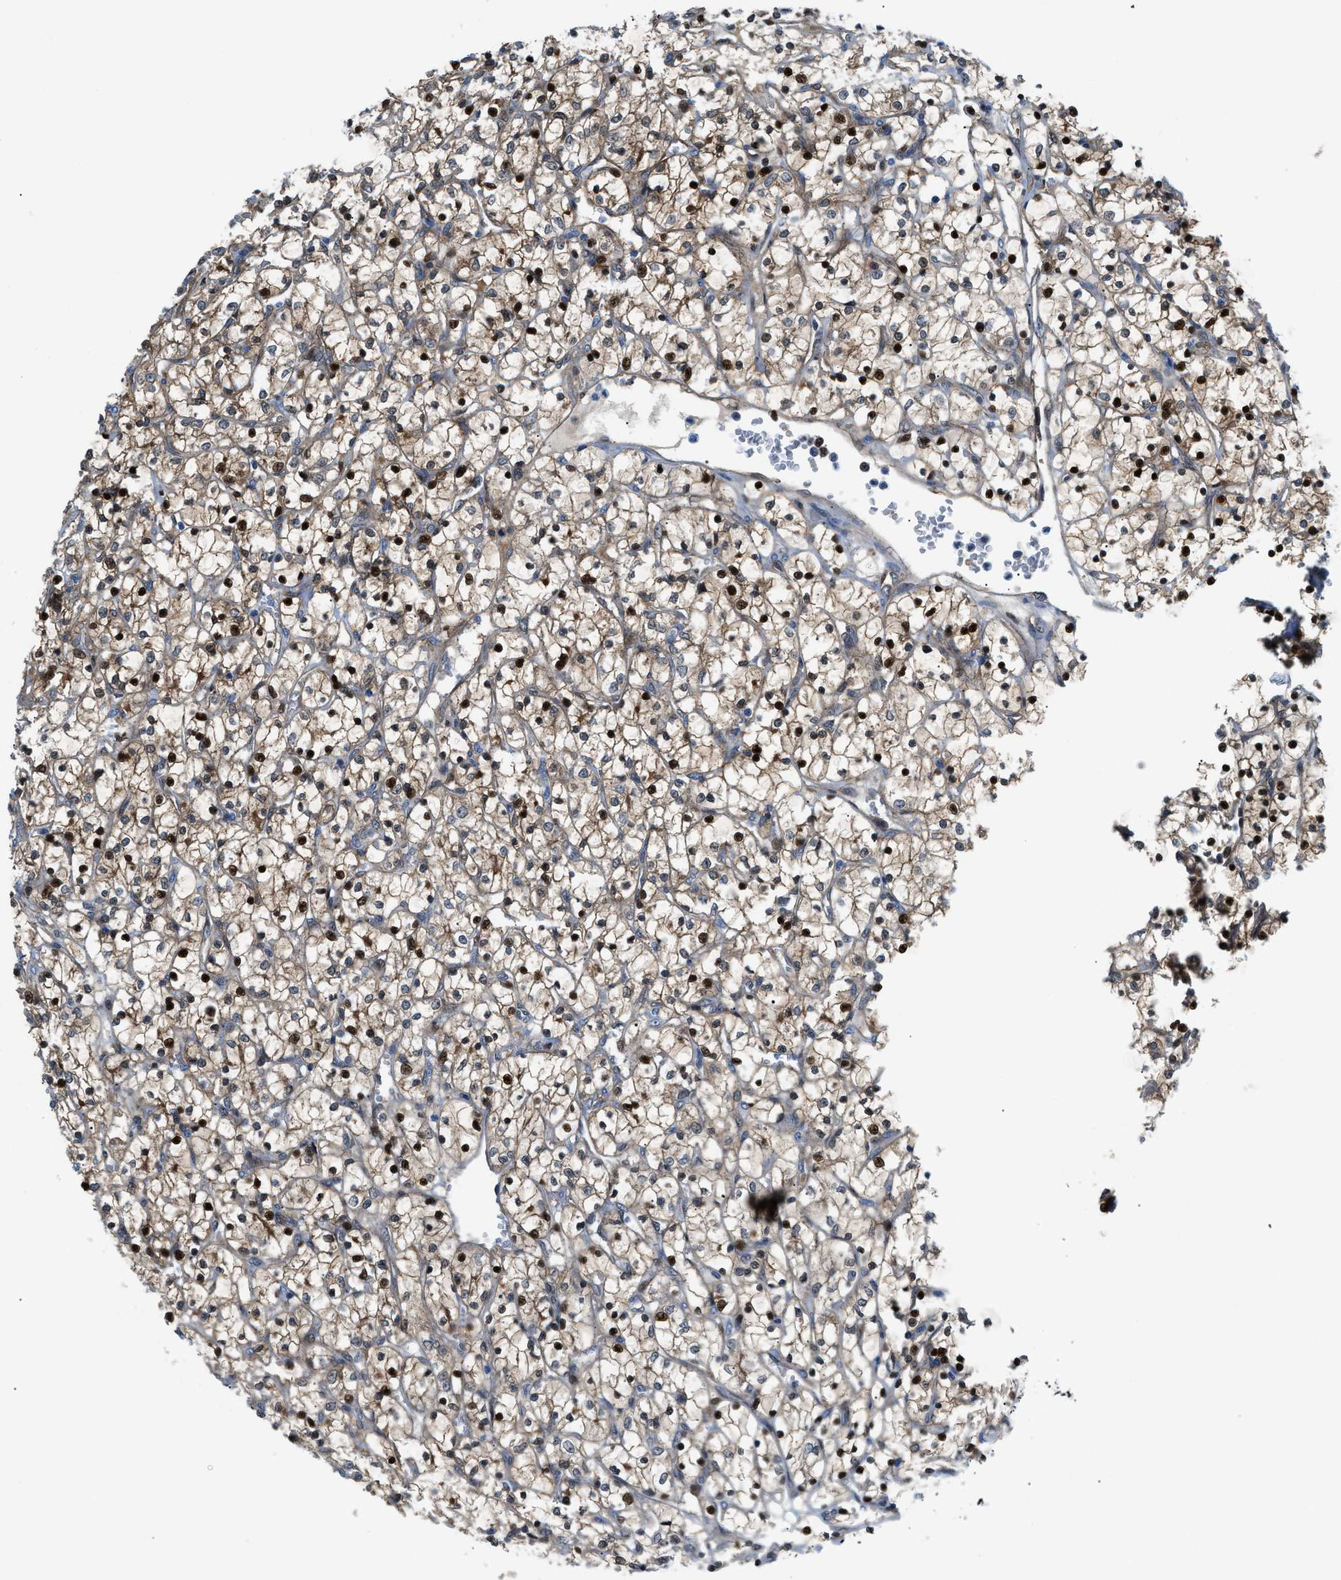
{"staining": {"intensity": "strong", "quantity": ">75%", "location": "cytoplasmic/membranous,nuclear"}, "tissue": "renal cancer", "cell_type": "Tumor cells", "image_type": "cancer", "snomed": [{"axis": "morphology", "description": "Adenocarcinoma, NOS"}, {"axis": "topography", "description": "Kidney"}], "caption": "Tumor cells reveal high levels of strong cytoplasmic/membranous and nuclear staining in approximately >75% of cells in adenocarcinoma (renal).", "gene": "YWHAE", "patient": {"sex": "female", "age": 69}}